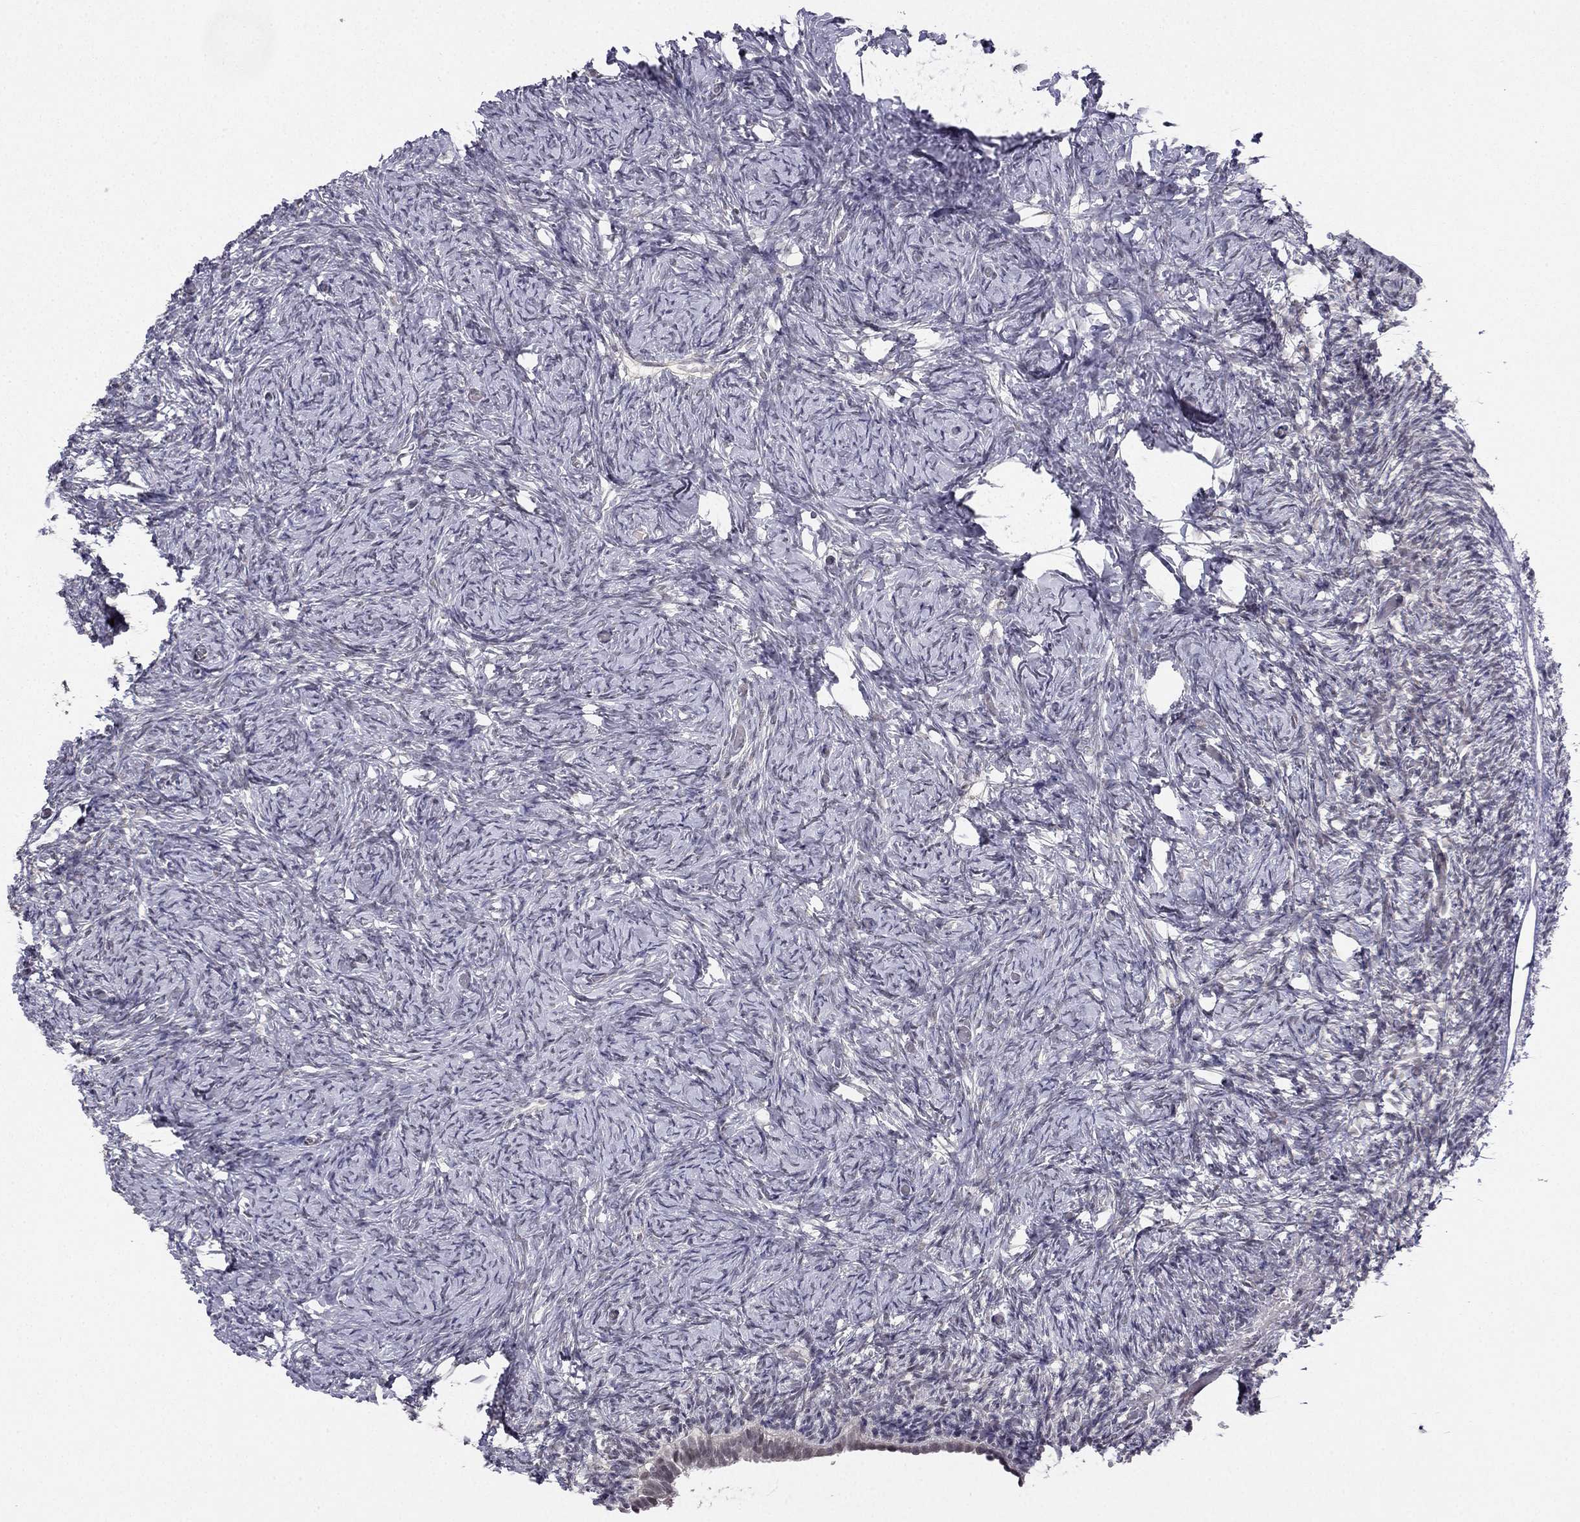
{"staining": {"intensity": "negative", "quantity": "none", "location": "none"}, "tissue": "ovary", "cell_type": "Follicle cells", "image_type": "normal", "snomed": [{"axis": "morphology", "description": "Normal tissue, NOS"}, {"axis": "topography", "description": "Ovary"}], "caption": "Immunohistochemistry (IHC) micrograph of normal ovary: ovary stained with DAB demonstrates no significant protein positivity in follicle cells.", "gene": "CHST8", "patient": {"sex": "female", "age": 39}}